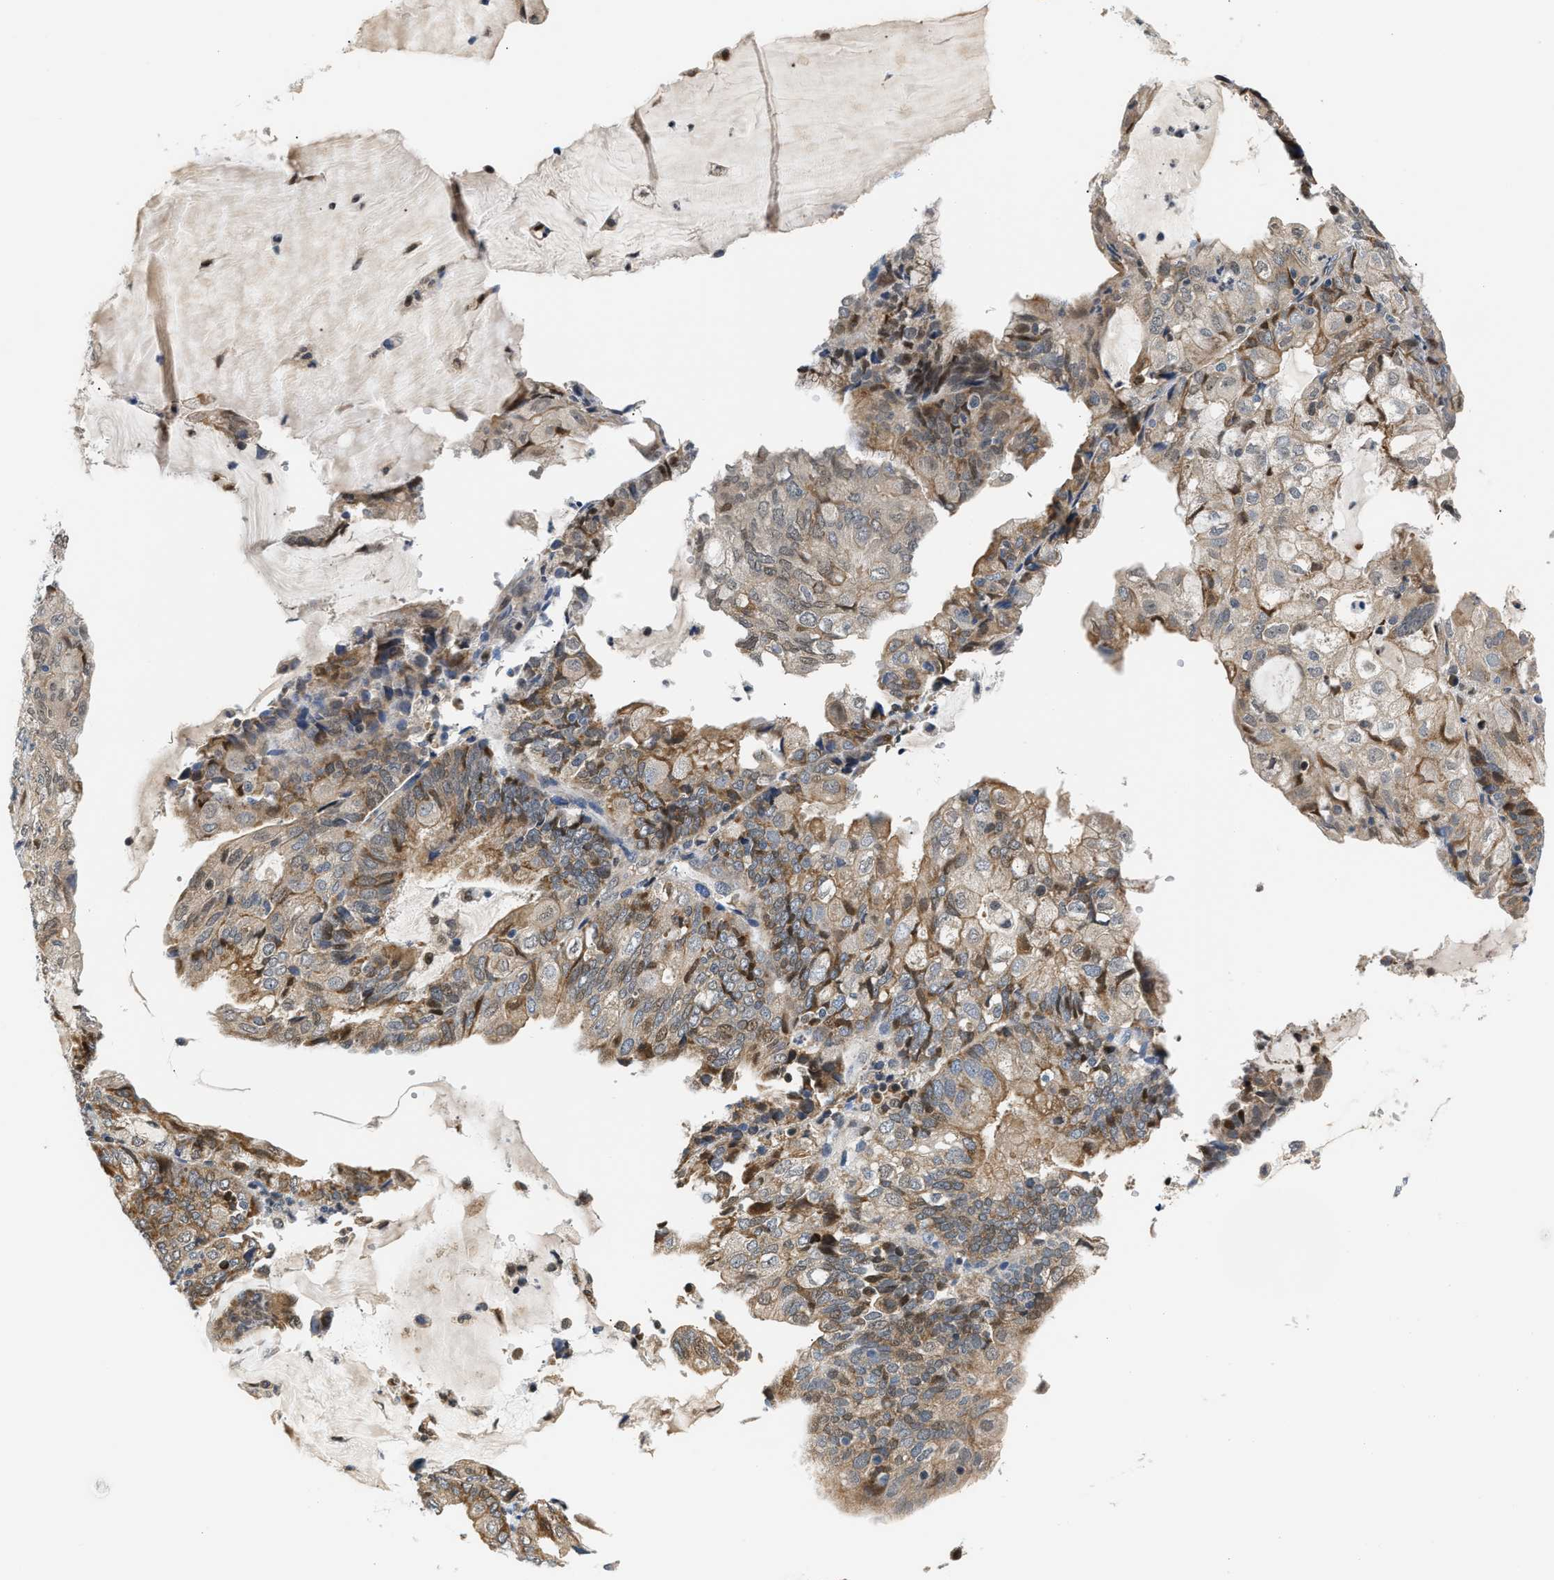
{"staining": {"intensity": "moderate", "quantity": ">75%", "location": "cytoplasmic/membranous"}, "tissue": "endometrial cancer", "cell_type": "Tumor cells", "image_type": "cancer", "snomed": [{"axis": "morphology", "description": "Adenocarcinoma, NOS"}, {"axis": "topography", "description": "Endometrium"}], "caption": "A histopathology image showing moderate cytoplasmic/membranous positivity in about >75% of tumor cells in endometrial cancer, as visualized by brown immunohistochemical staining.", "gene": "TNIP2", "patient": {"sex": "female", "age": 81}}